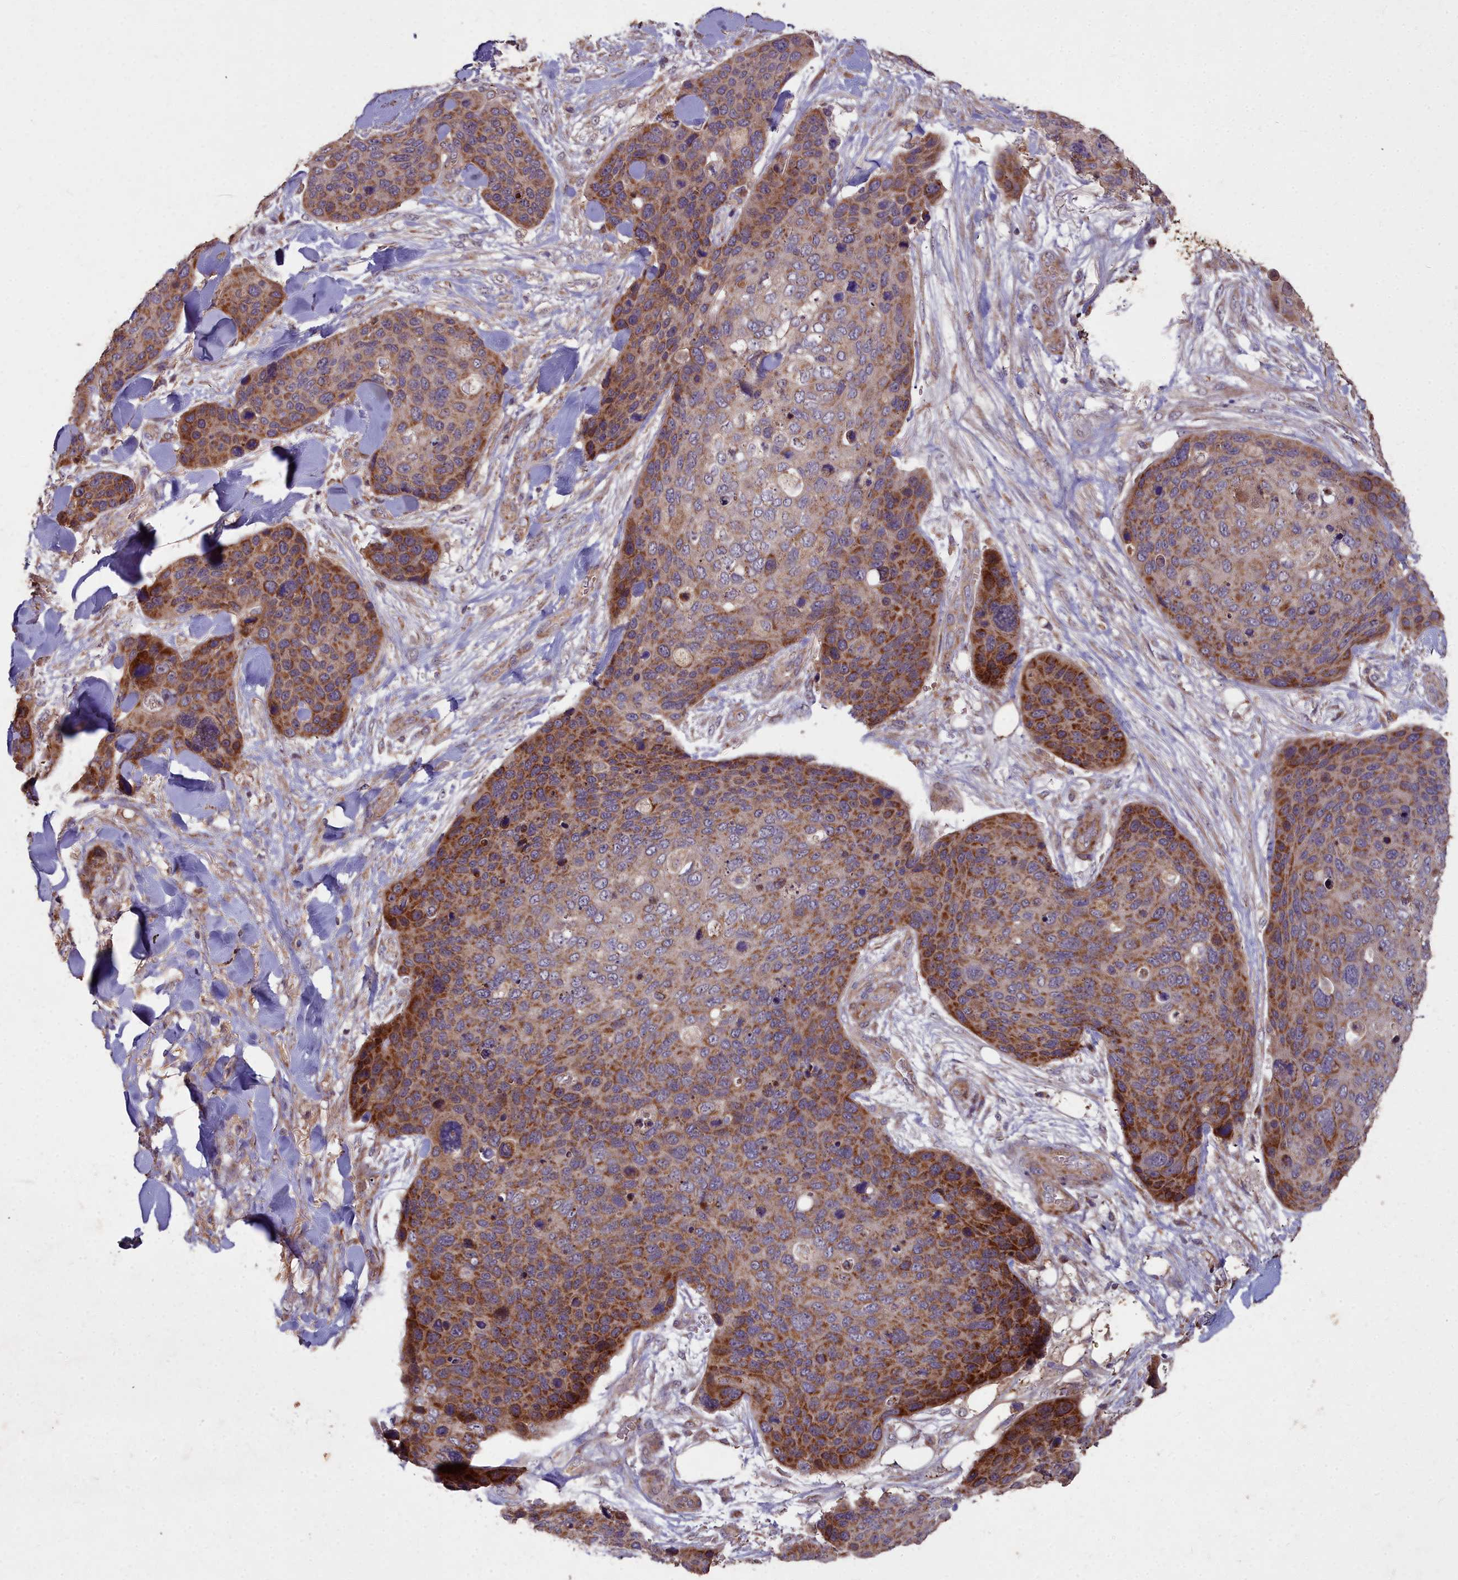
{"staining": {"intensity": "moderate", "quantity": ">75%", "location": "cytoplasmic/membranous"}, "tissue": "skin cancer", "cell_type": "Tumor cells", "image_type": "cancer", "snomed": [{"axis": "morphology", "description": "Basal cell carcinoma"}, {"axis": "topography", "description": "Skin"}], "caption": "IHC (DAB (3,3'-diaminobenzidine)) staining of human skin cancer exhibits moderate cytoplasmic/membranous protein expression in about >75% of tumor cells.", "gene": "COX11", "patient": {"sex": "female", "age": 74}}